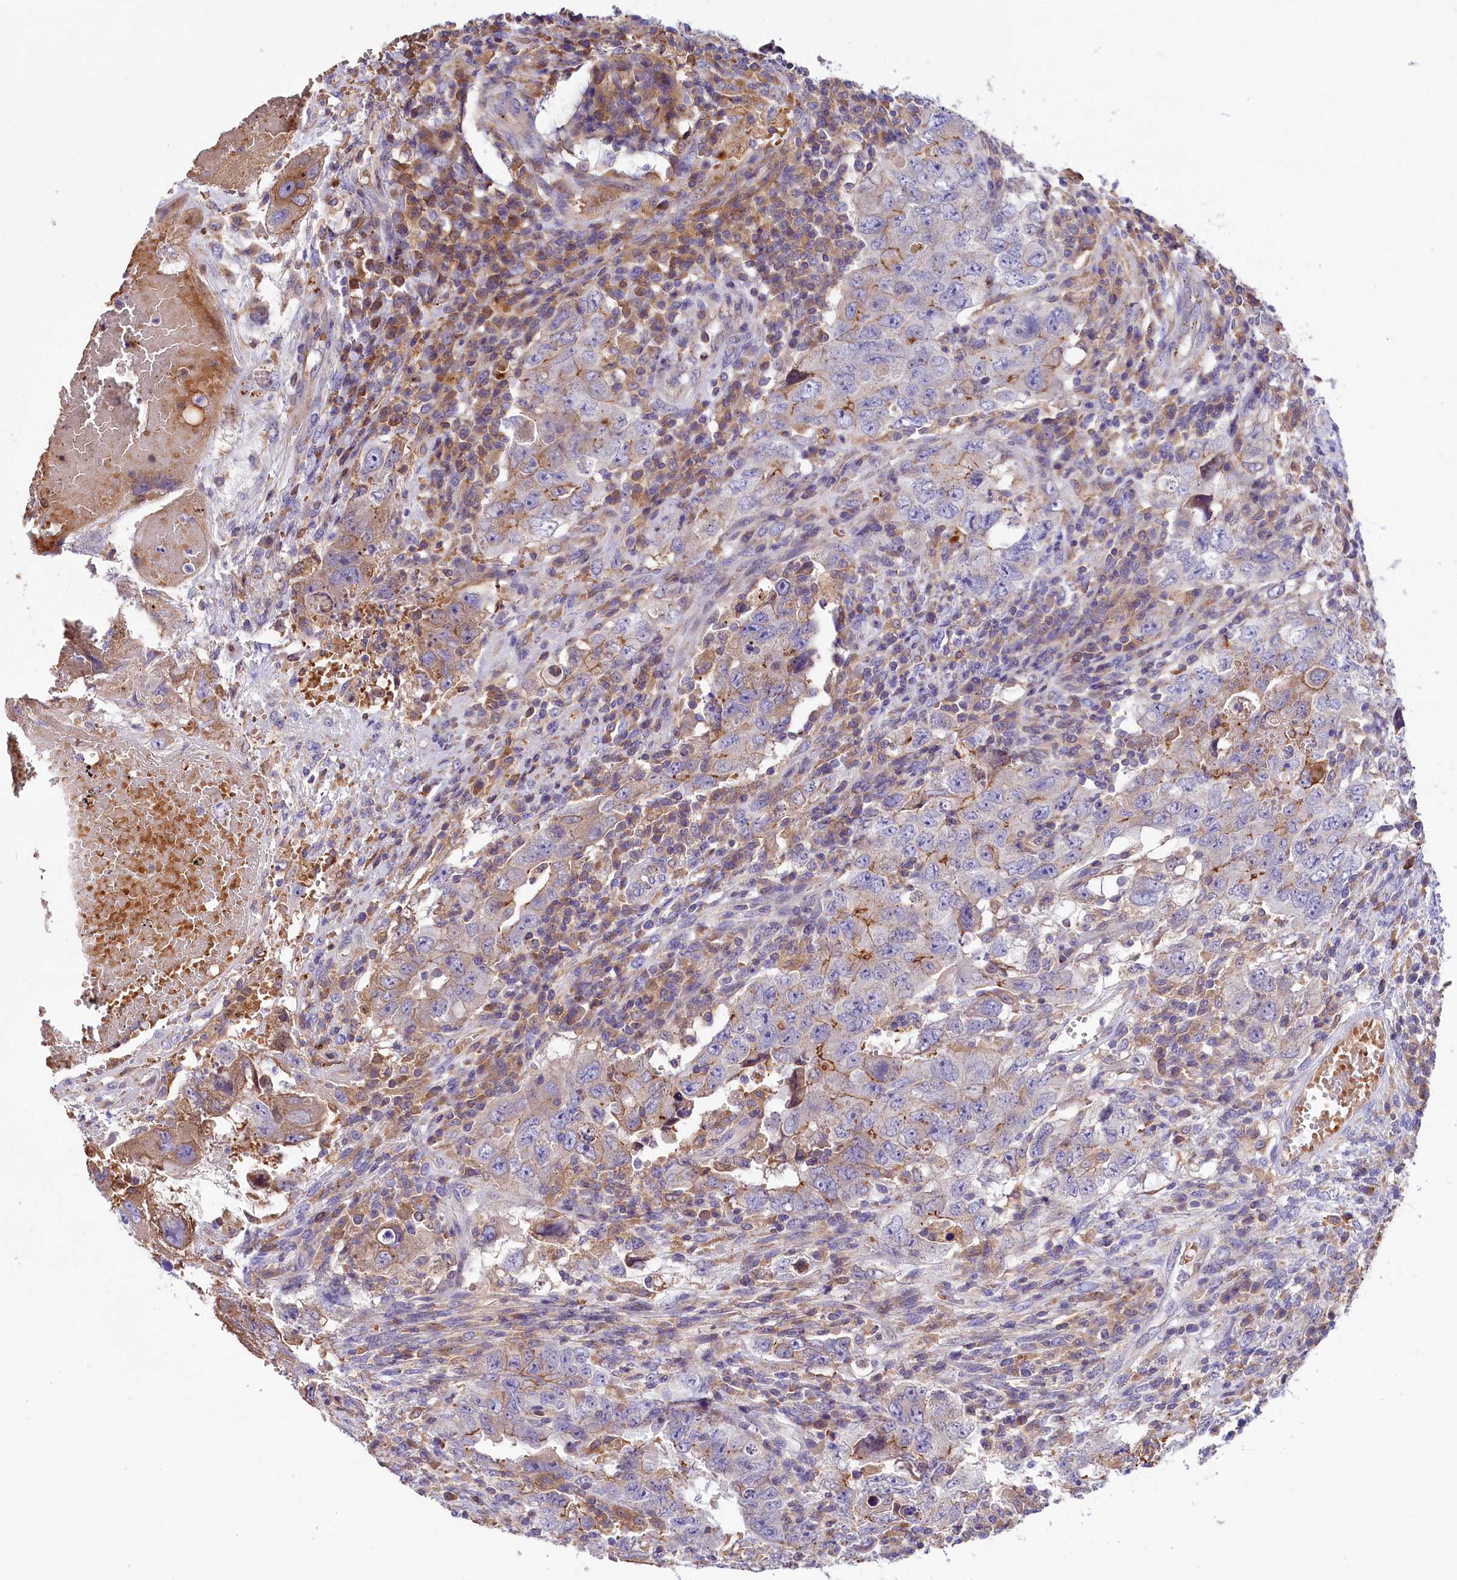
{"staining": {"intensity": "moderate", "quantity": "<25%", "location": "cytoplasmic/membranous"}, "tissue": "testis cancer", "cell_type": "Tumor cells", "image_type": "cancer", "snomed": [{"axis": "morphology", "description": "Carcinoma, Embryonal, NOS"}, {"axis": "topography", "description": "Testis"}], "caption": "Immunohistochemical staining of human testis cancer shows low levels of moderate cytoplasmic/membranous protein positivity in about <25% of tumor cells. The protein is stained brown, and the nuclei are stained in blue (DAB (3,3'-diaminobenzidine) IHC with brightfield microscopy, high magnification).", "gene": "HPS6", "patient": {"sex": "male", "age": 26}}